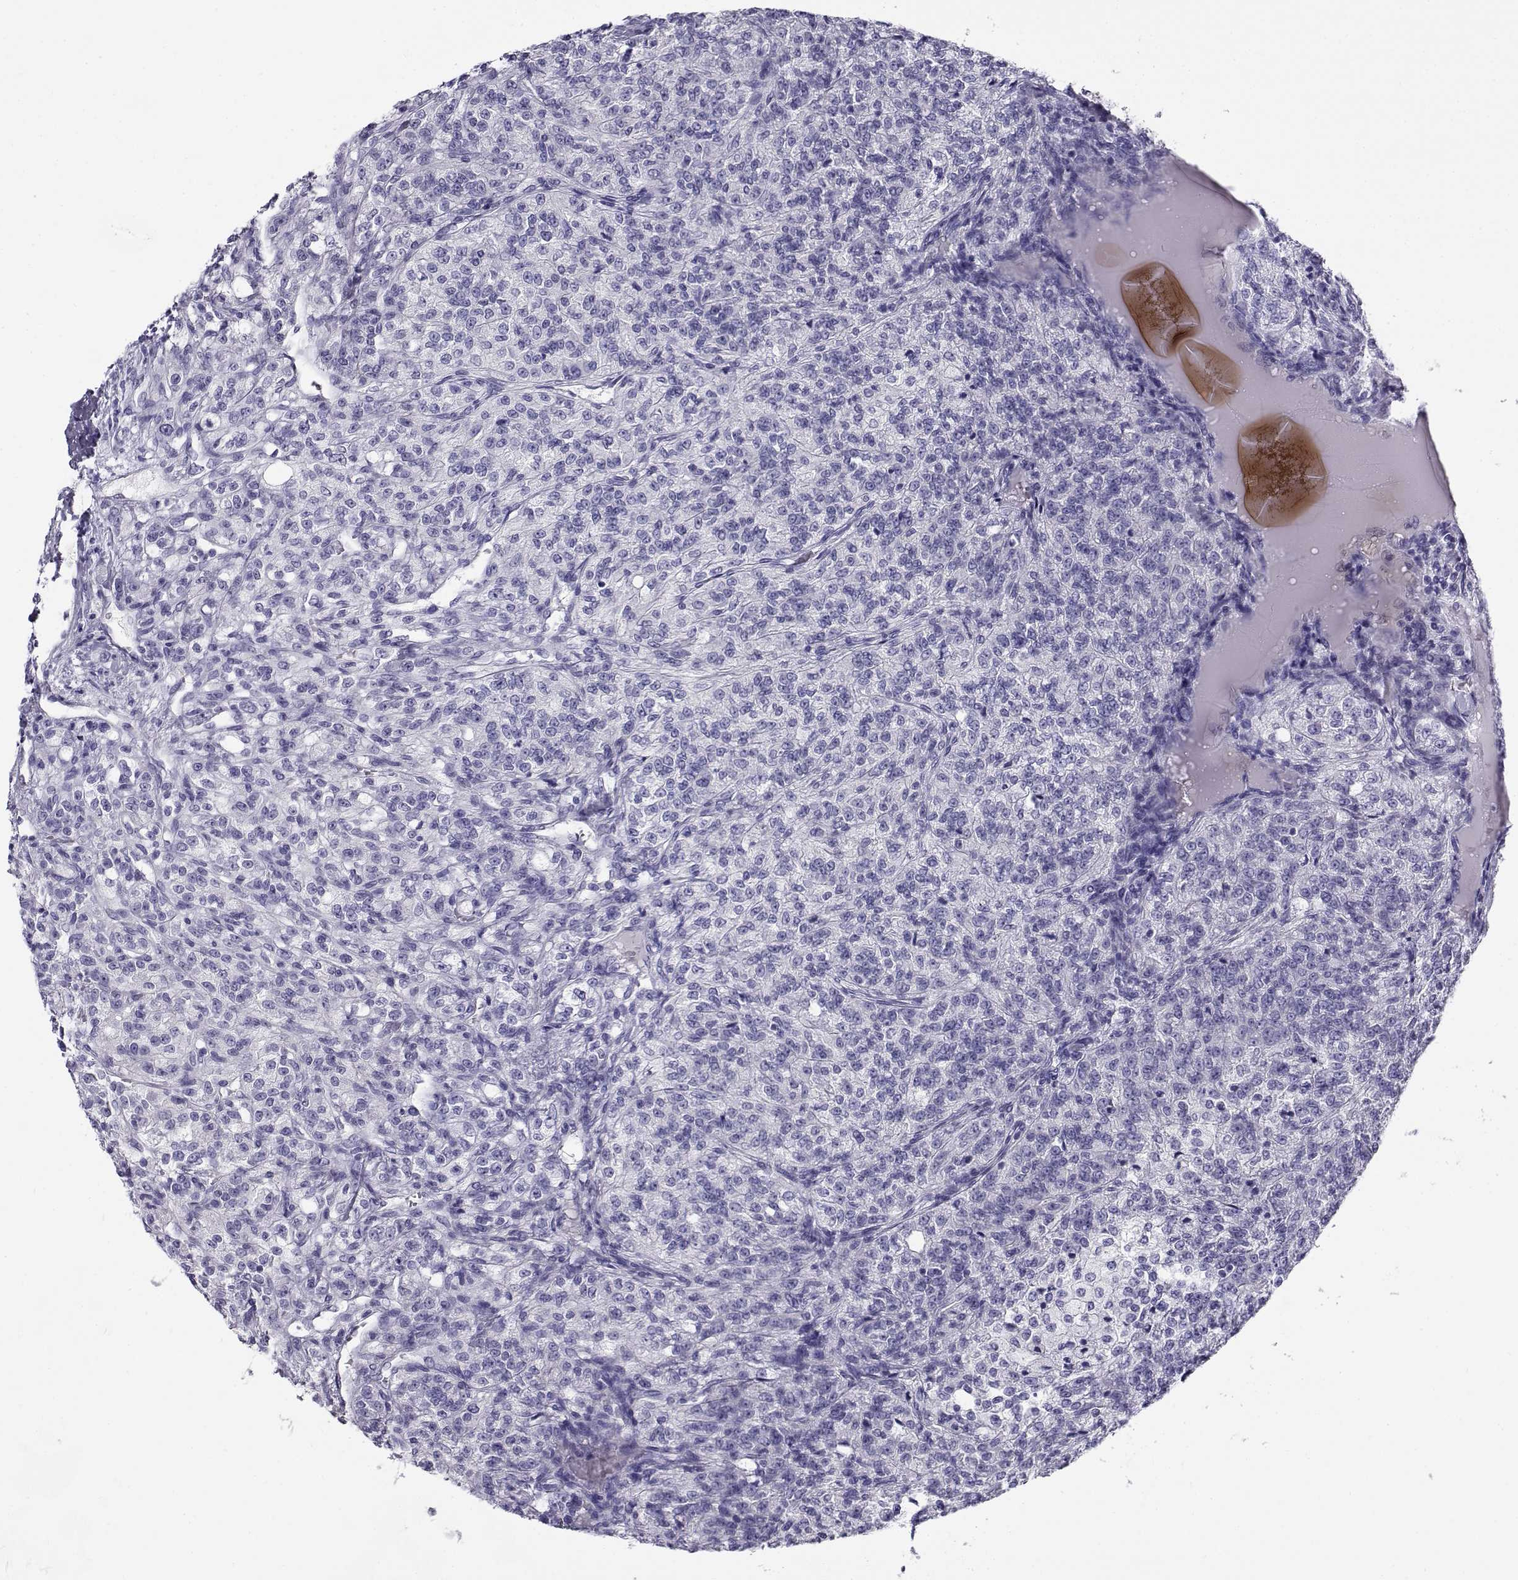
{"staining": {"intensity": "negative", "quantity": "none", "location": "none"}, "tissue": "renal cancer", "cell_type": "Tumor cells", "image_type": "cancer", "snomed": [{"axis": "morphology", "description": "Adenocarcinoma, NOS"}, {"axis": "topography", "description": "Kidney"}], "caption": "Renal cancer was stained to show a protein in brown. There is no significant staining in tumor cells.", "gene": "CABS1", "patient": {"sex": "female", "age": 63}}